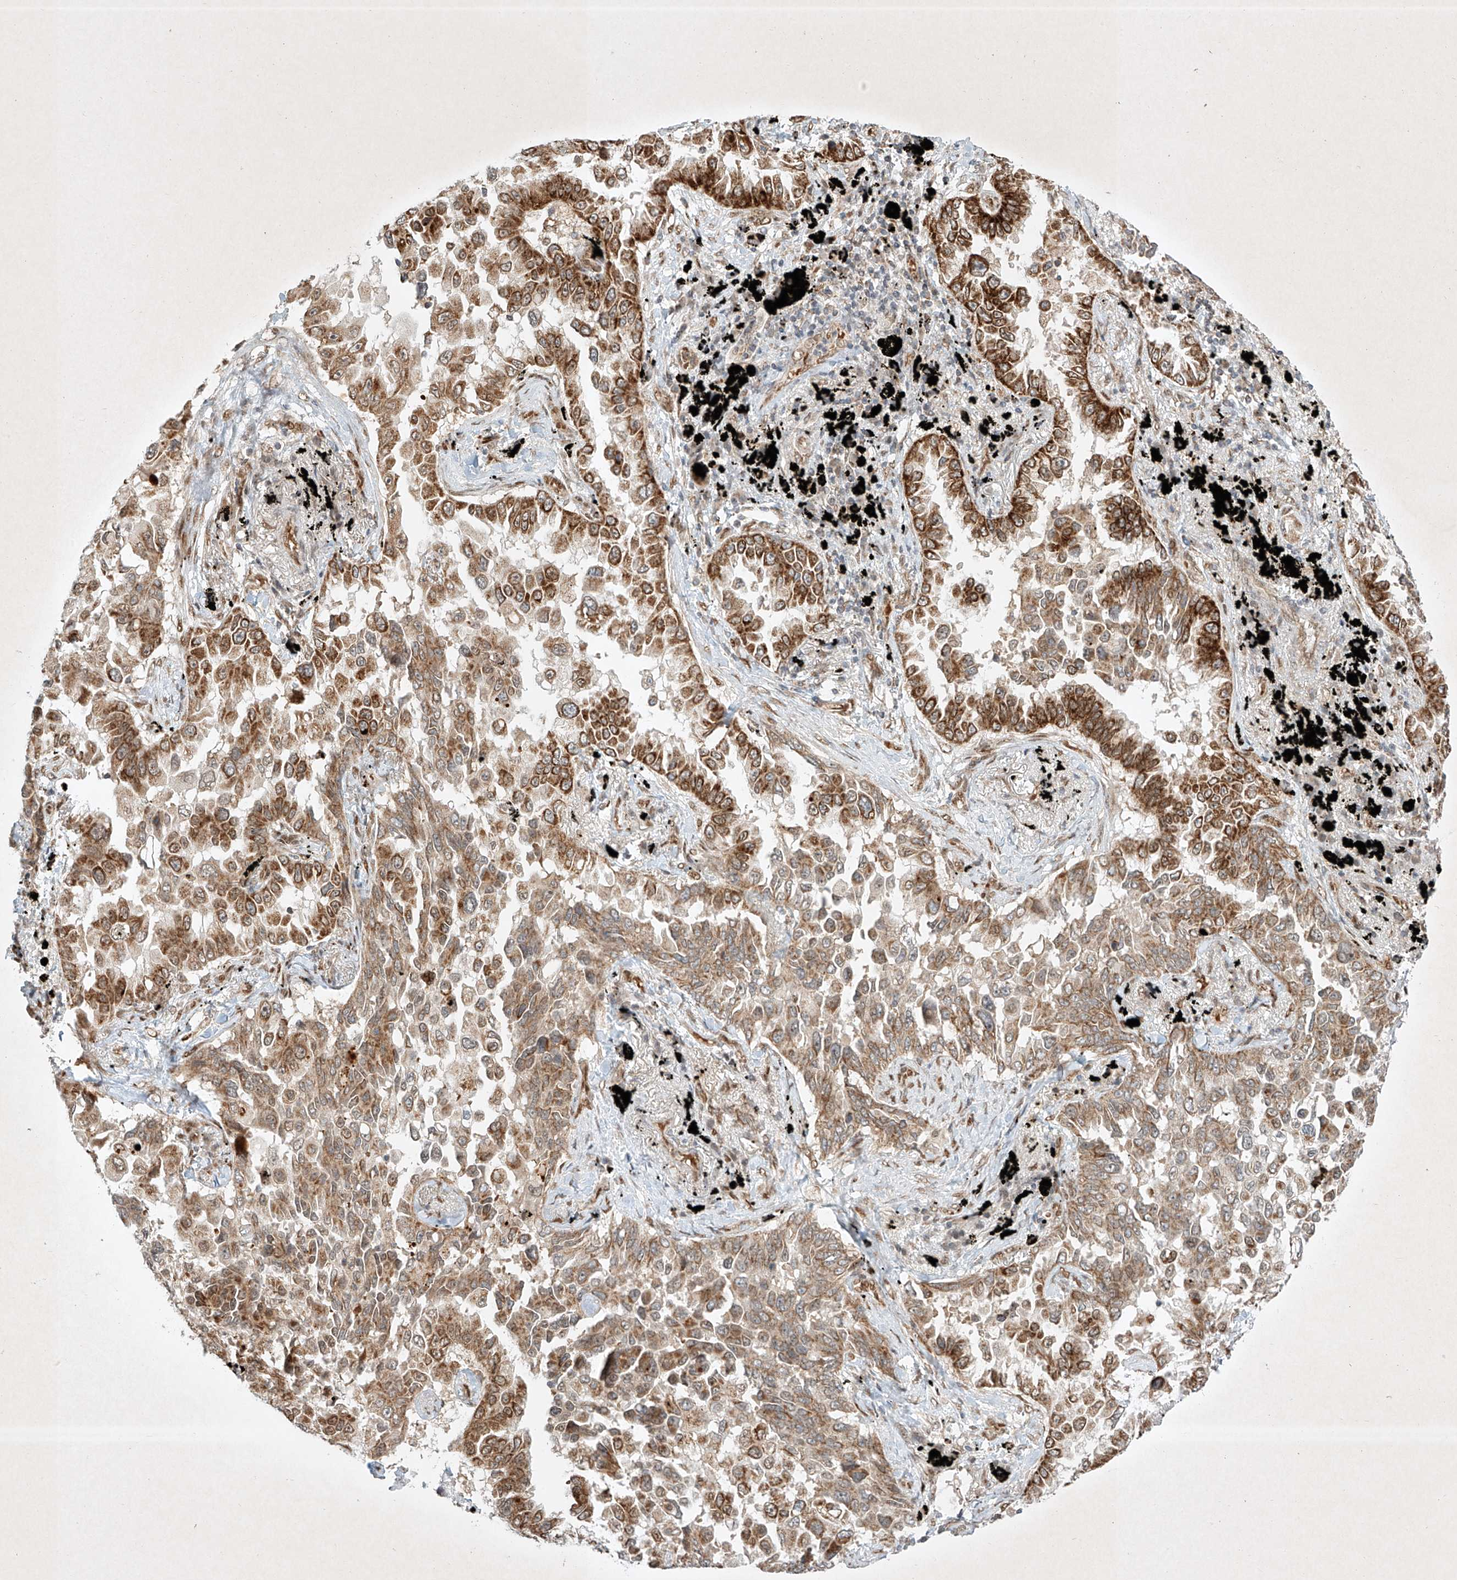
{"staining": {"intensity": "moderate", "quantity": ">75%", "location": "cytoplasmic/membranous"}, "tissue": "lung cancer", "cell_type": "Tumor cells", "image_type": "cancer", "snomed": [{"axis": "morphology", "description": "Adenocarcinoma, NOS"}, {"axis": "topography", "description": "Lung"}], "caption": "A brown stain shows moderate cytoplasmic/membranous staining of a protein in human lung cancer tumor cells. (brown staining indicates protein expression, while blue staining denotes nuclei).", "gene": "EPG5", "patient": {"sex": "female", "age": 67}}